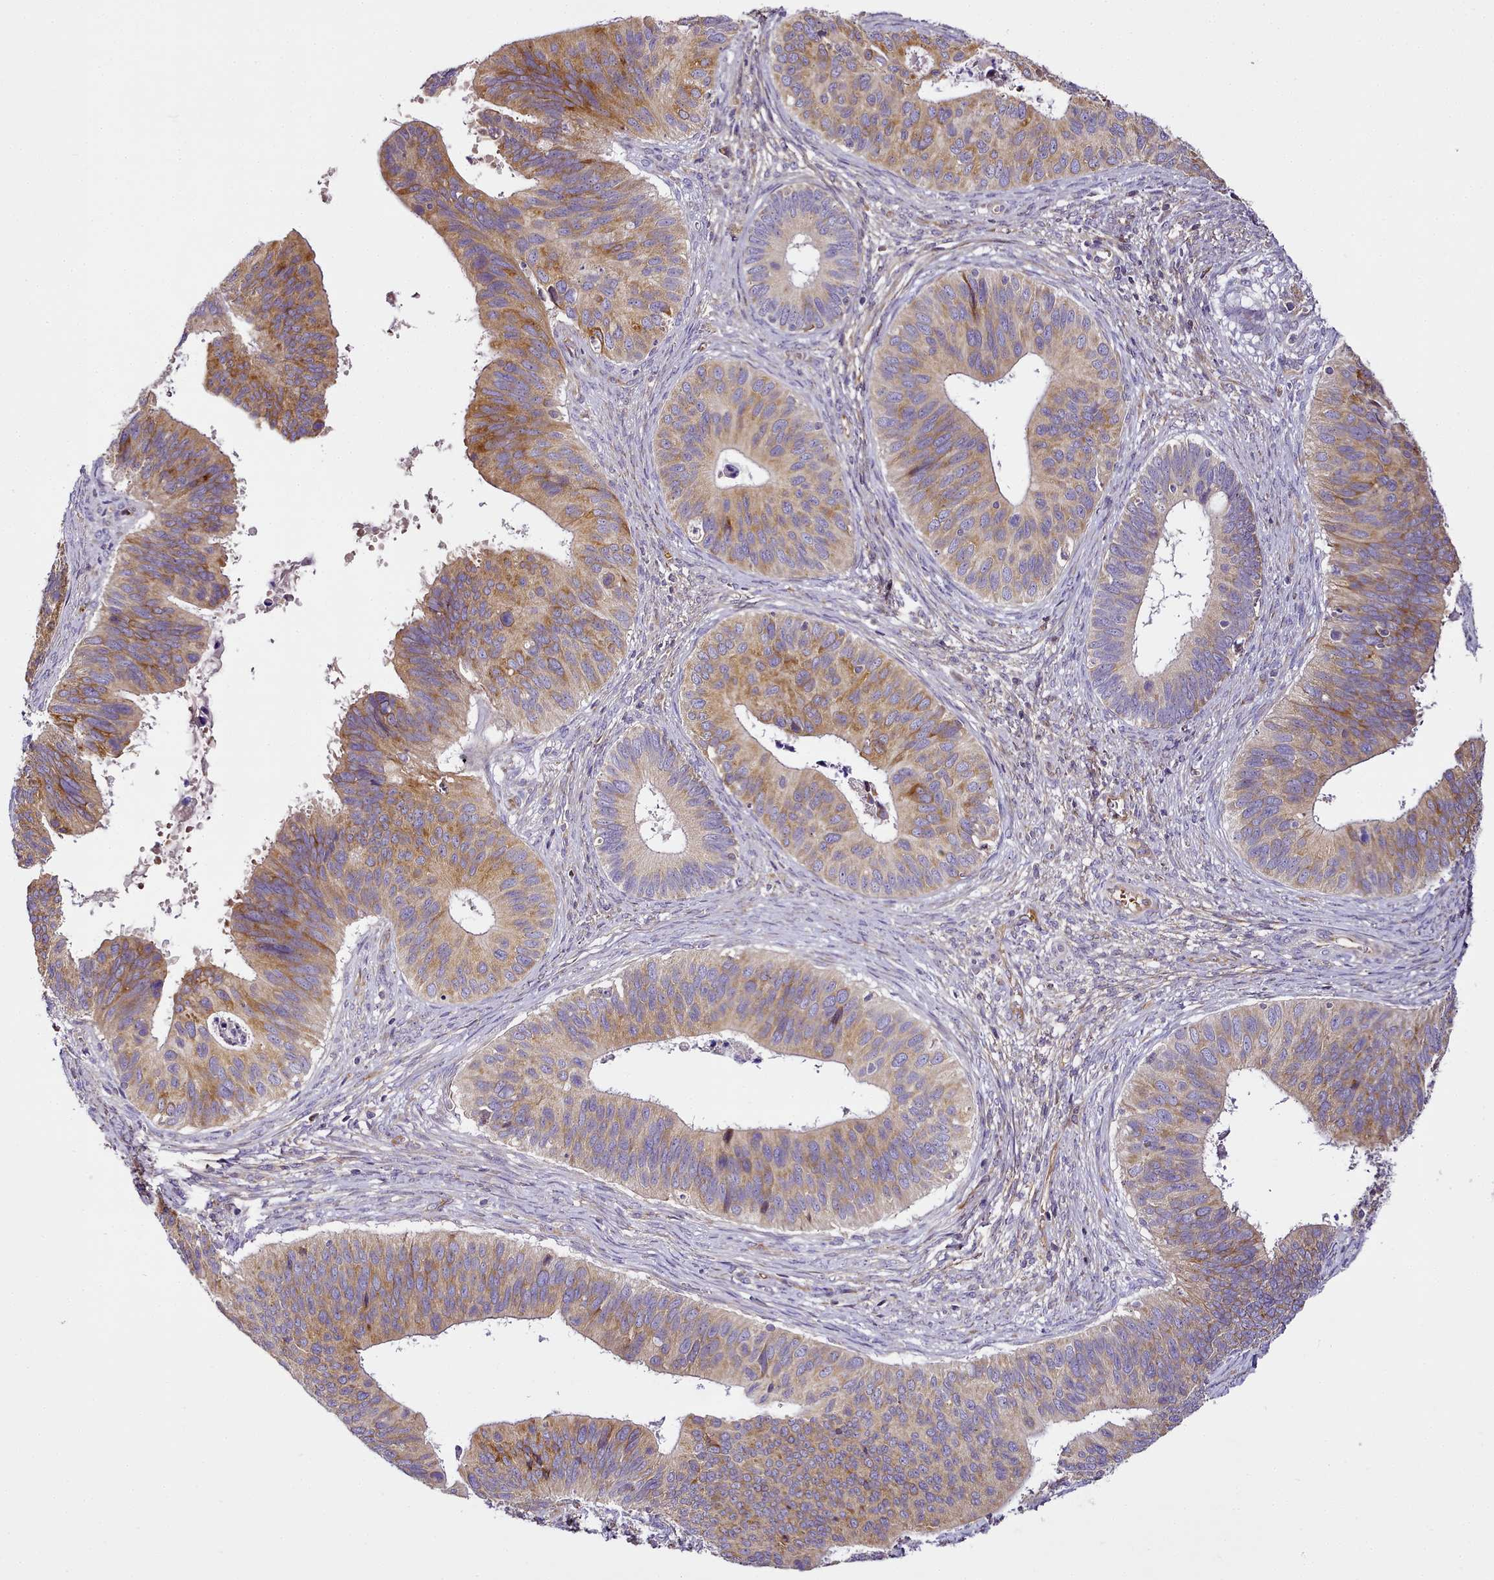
{"staining": {"intensity": "moderate", "quantity": "25%-75%", "location": "cytoplasmic/membranous"}, "tissue": "cervical cancer", "cell_type": "Tumor cells", "image_type": "cancer", "snomed": [{"axis": "morphology", "description": "Adenocarcinoma, NOS"}, {"axis": "topography", "description": "Cervix"}], "caption": "This photomicrograph exhibits IHC staining of cervical cancer (adenocarcinoma), with medium moderate cytoplasmic/membranous staining in about 25%-75% of tumor cells.", "gene": "NBPF1", "patient": {"sex": "female", "age": 42}}